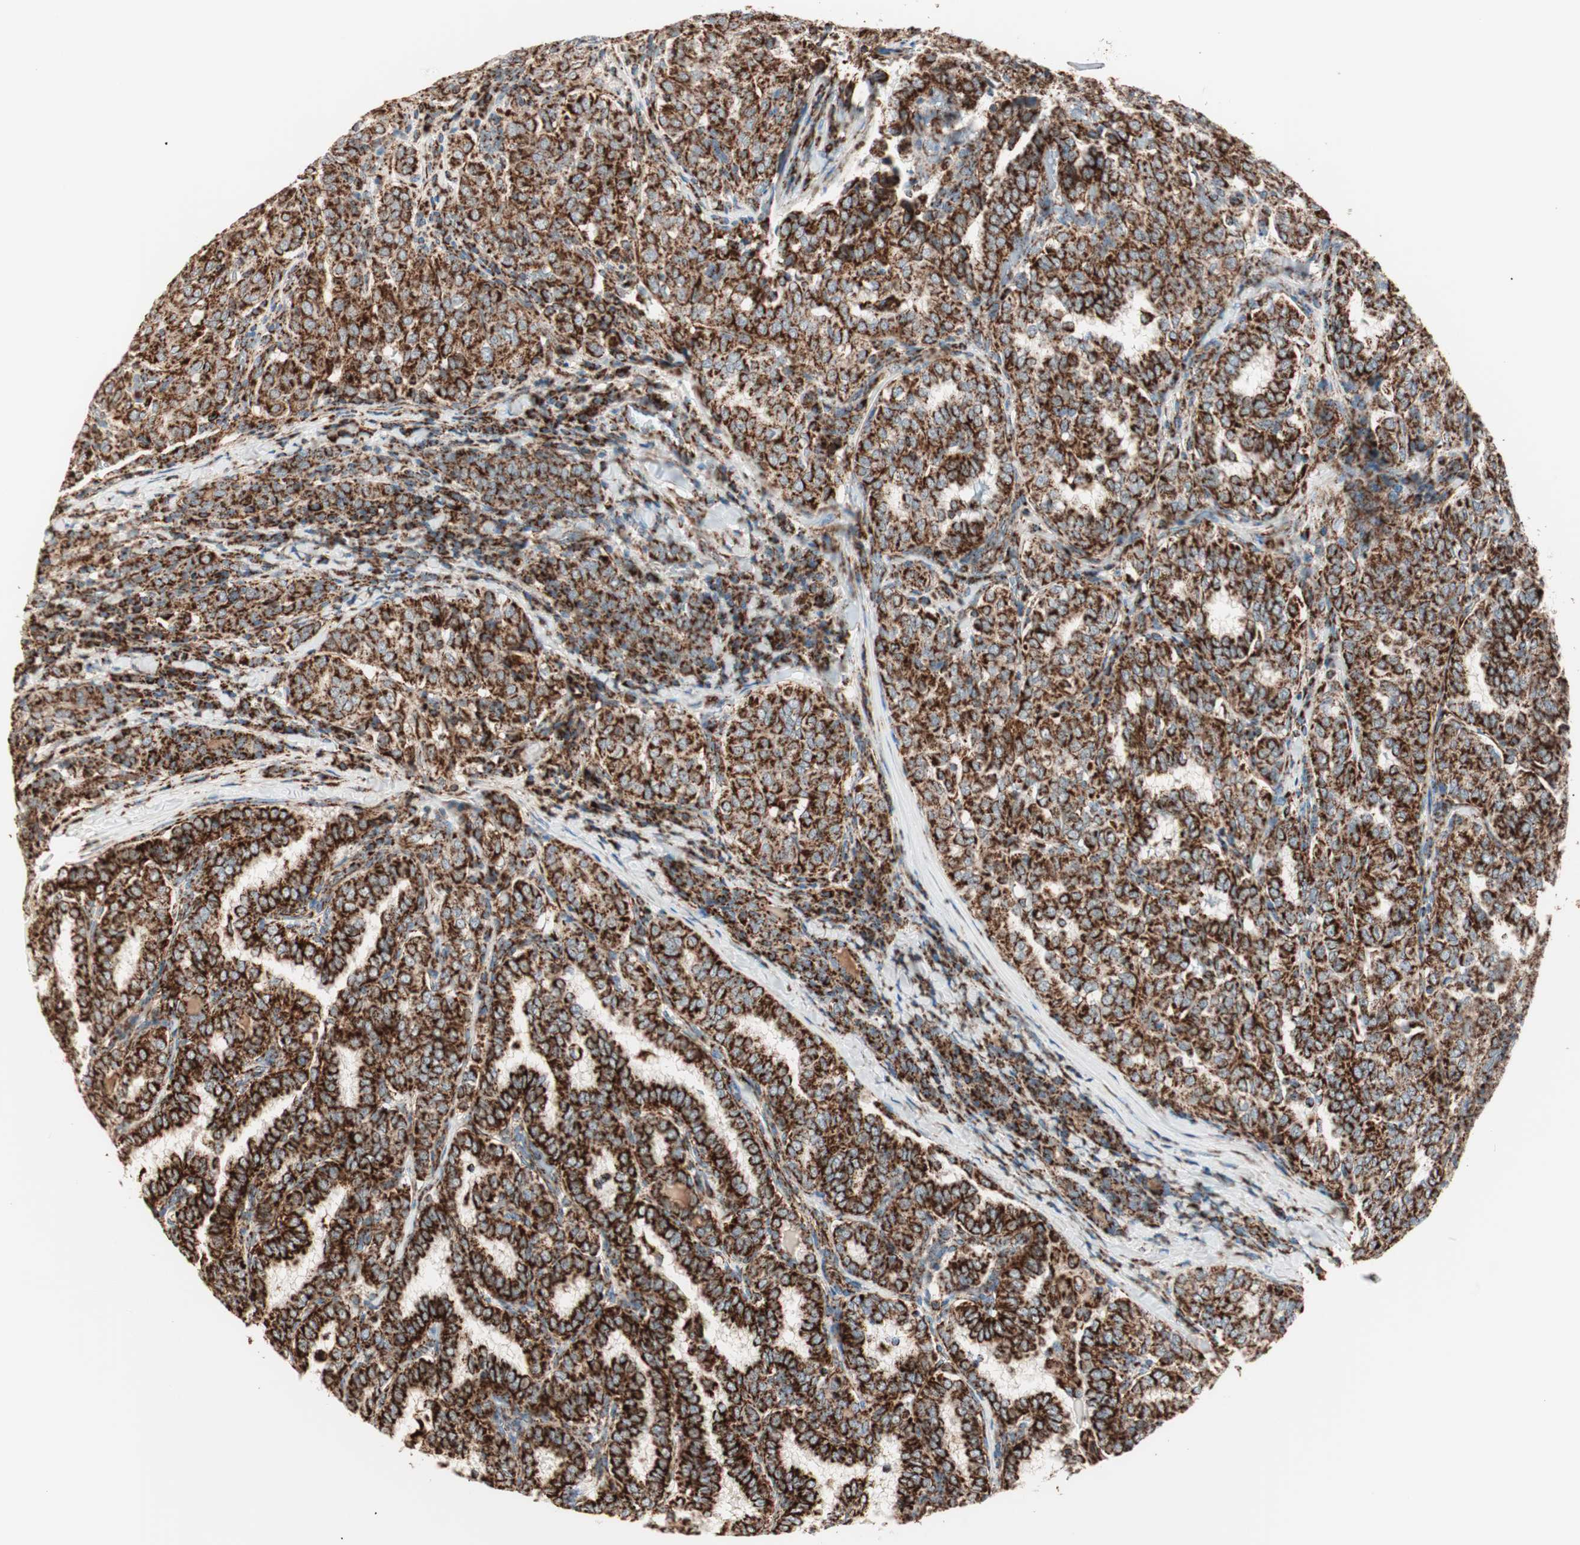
{"staining": {"intensity": "strong", "quantity": ">75%", "location": "cytoplasmic/membranous"}, "tissue": "thyroid cancer", "cell_type": "Tumor cells", "image_type": "cancer", "snomed": [{"axis": "morphology", "description": "Papillary adenocarcinoma, NOS"}, {"axis": "topography", "description": "Thyroid gland"}], "caption": "Protein staining of thyroid cancer tissue exhibits strong cytoplasmic/membranous expression in about >75% of tumor cells.", "gene": "TOMM22", "patient": {"sex": "female", "age": 30}}